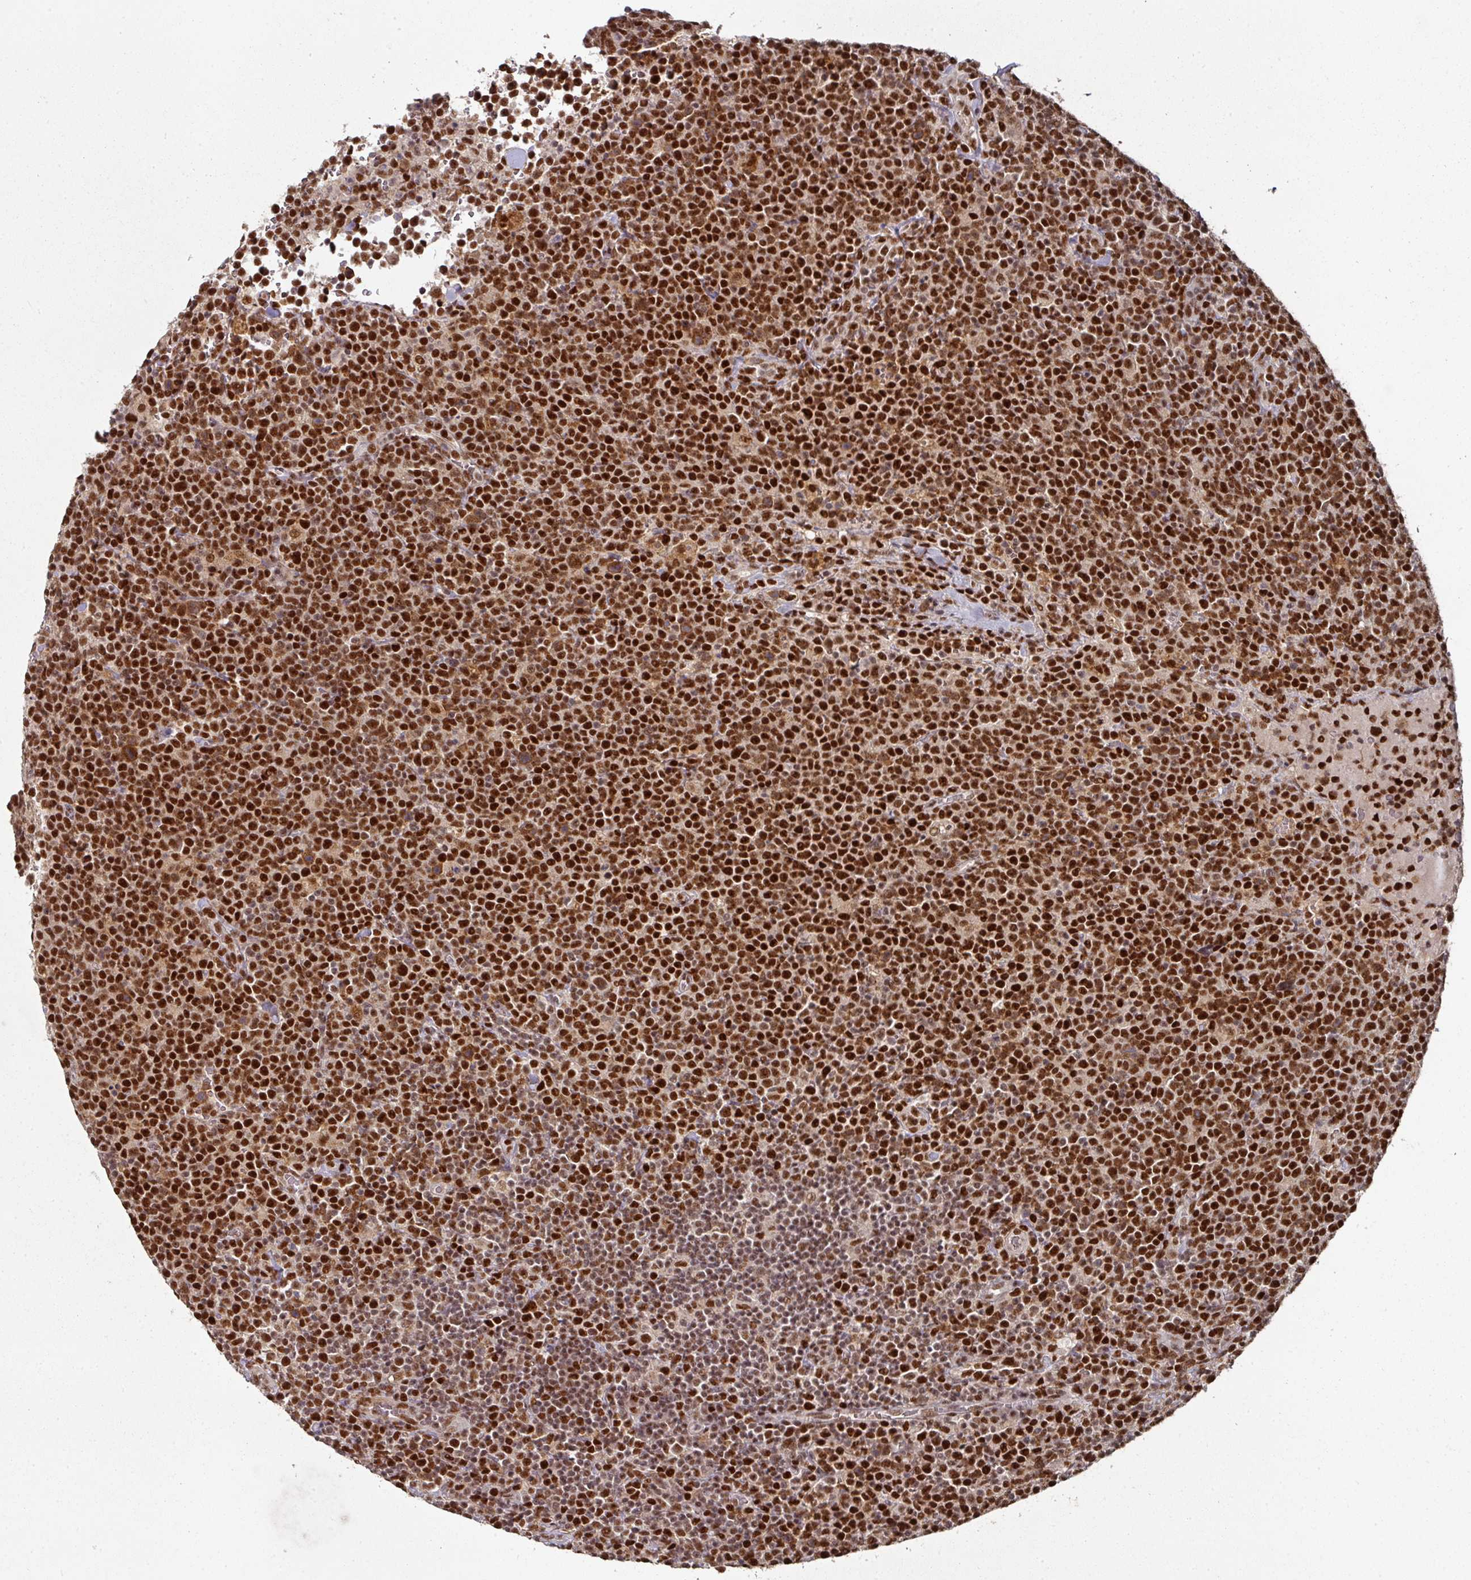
{"staining": {"intensity": "strong", "quantity": ">75%", "location": "nuclear"}, "tissue": "lymphoma", "cell_type": "Tumor cells", "image_type": "cancer", "snomed": [{"axis": "morphology", "description": "Malignant lymphoma, non-Hodgkin's type, High grade"}, {"axis": "topography", "description": "Lymph node"}], "caption": "This image shows malignant lymphoma, non-Hodgkin's type (high-grade) stained with immunohistochemistry to label a protein in brown. The nuclear of tumor cells show strong positivity for the protein. Nuclei are counter-stained blue.", "gene": "MEPCE", "patient": {"sex": "male", "age": 61}}